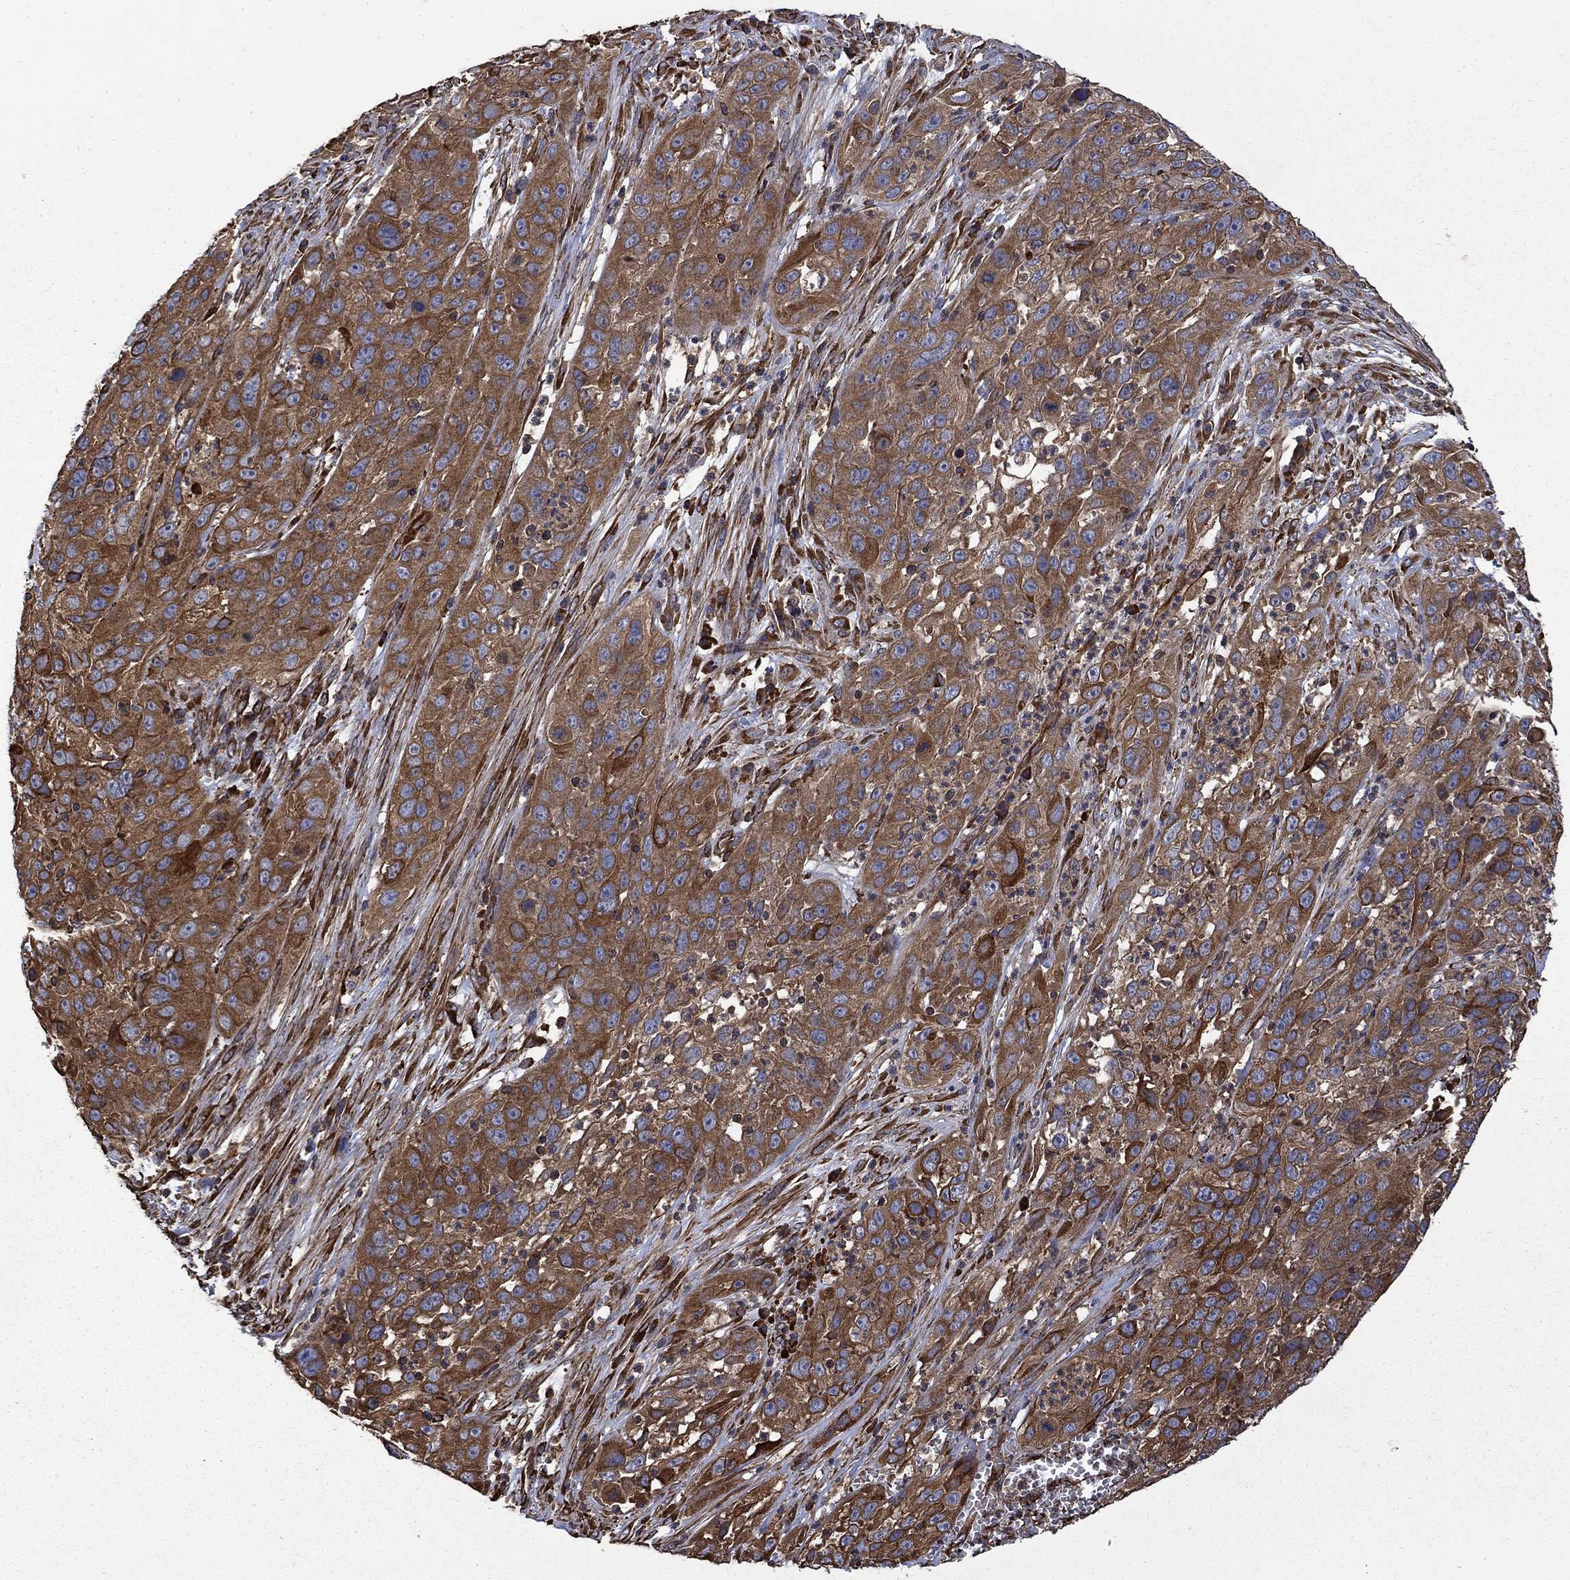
{"staining": {"intensity": "strong", "quantity": ">75%", "location": "cytoplasmic/membranous"}, "tissue": "cervical cancer", "cell_type": "Tumor cells", "image_type": "cancer", "snomed": [{"axis": "morphology", "description": "Squamous cell carcinoma, NOS"}, {"axis": "topography", "description": "Cervix"}], "caption": "Cervical cancer (squamous cell carcinoma) stained with a brown dye shows strong cytoplasmic/membranous positive positivity in about >75% of tumor cells.", "gene": "CUTC", "patient": {"sex": "female", "age": 32}}